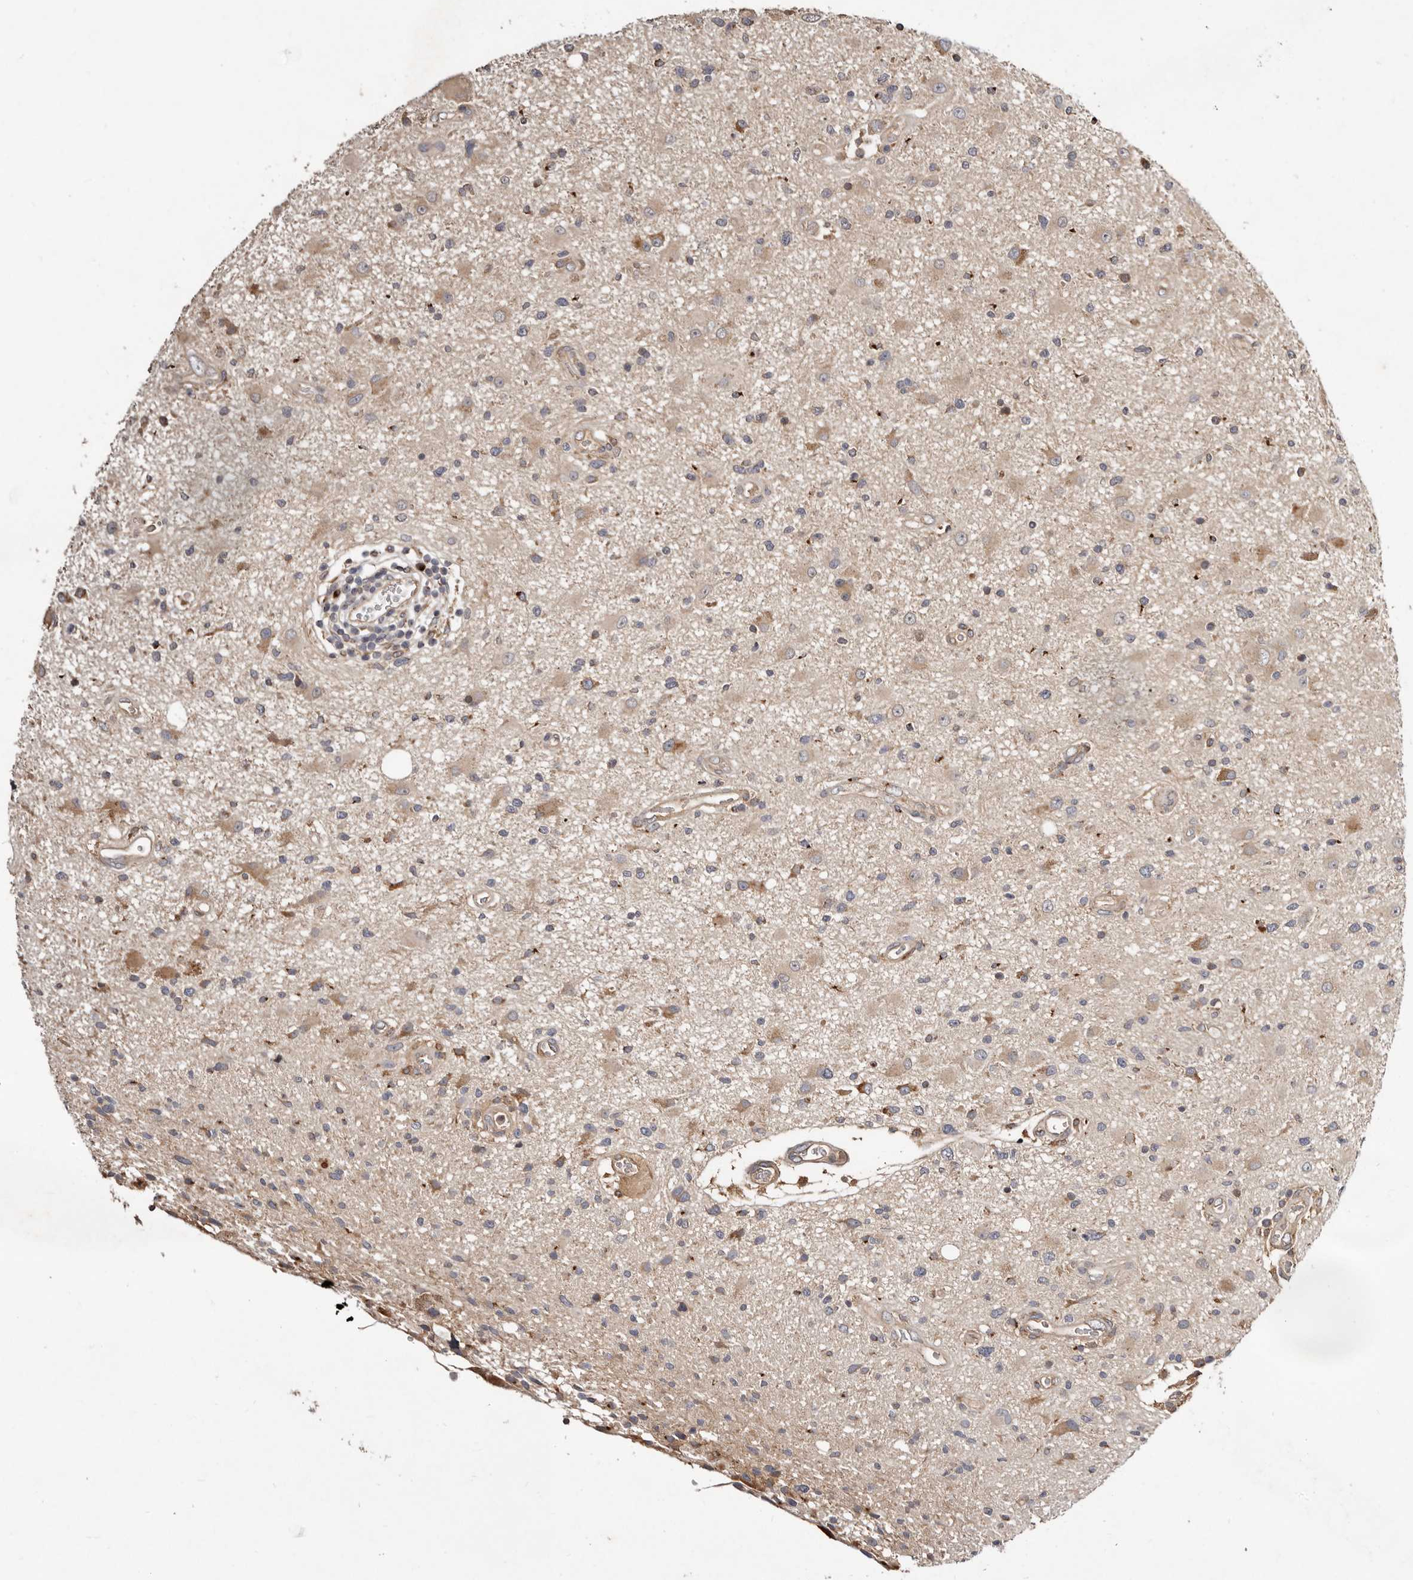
{"staining": {"intensity": "weak", "quantity": "25%-75%", "location": "cytoplasmic/membranous"}, "tissue": "glioma", "cell_type": "Tumor cells", "image_type": "cancer", "snomed": [{"axis": "morphology", "description": "Glioma, malignant, High grade"}, {"axis": "topography", "description": "Brain"}], "caption": "DAB (3,3'-diaminobenzidine) immunohistochemical staining of human glioma exhibits weak cytoplasmic/membranous protein expression in approximately 25%-75% of tumor cells.", "gene": "DACT2", "patient": {"sex": "male", "age": 33}}